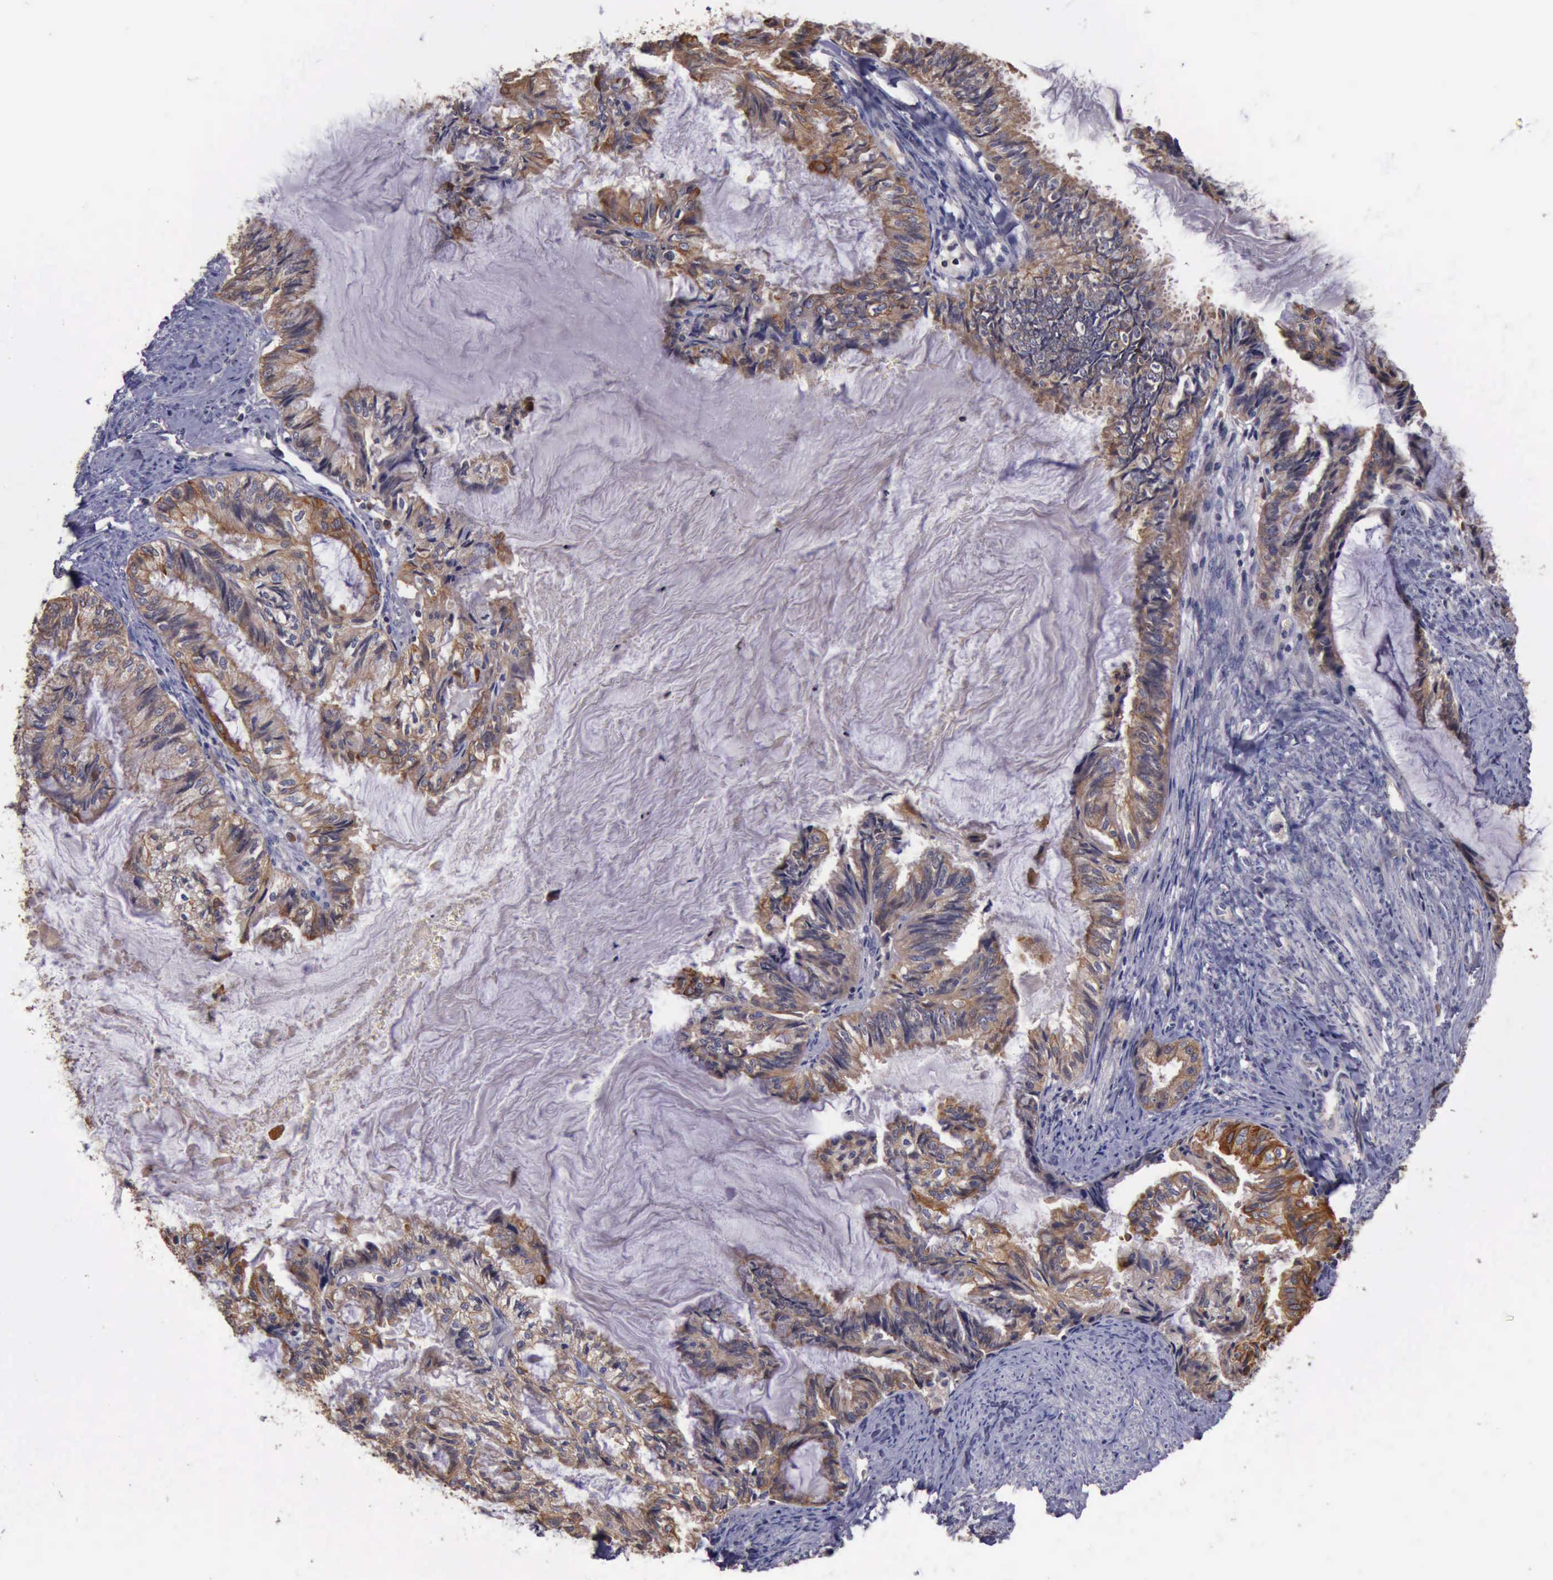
{"staining": {"intensity": "weak", "quantity": ">75%", "location": "cytoplasmic/membranous"}, "tissue": "endometrial cancer", "cell_type": "Tumor cells", "image_type": "cancer", "snomed": [{"axis": "morphology", "description": "Adenocarcinoma, NOS"}, {"axis": "topography", "description": "Endometrium"}], "caption": "Approximately >75% of tumor cells in endometrial cancer (adenocarcinoma) reveal weak cytoplasmic/membranous protein staining as visualized by brown immunohistochemical staining.", "gene": "RAB39B", "patient": {"sex": "female", "age": 86}}